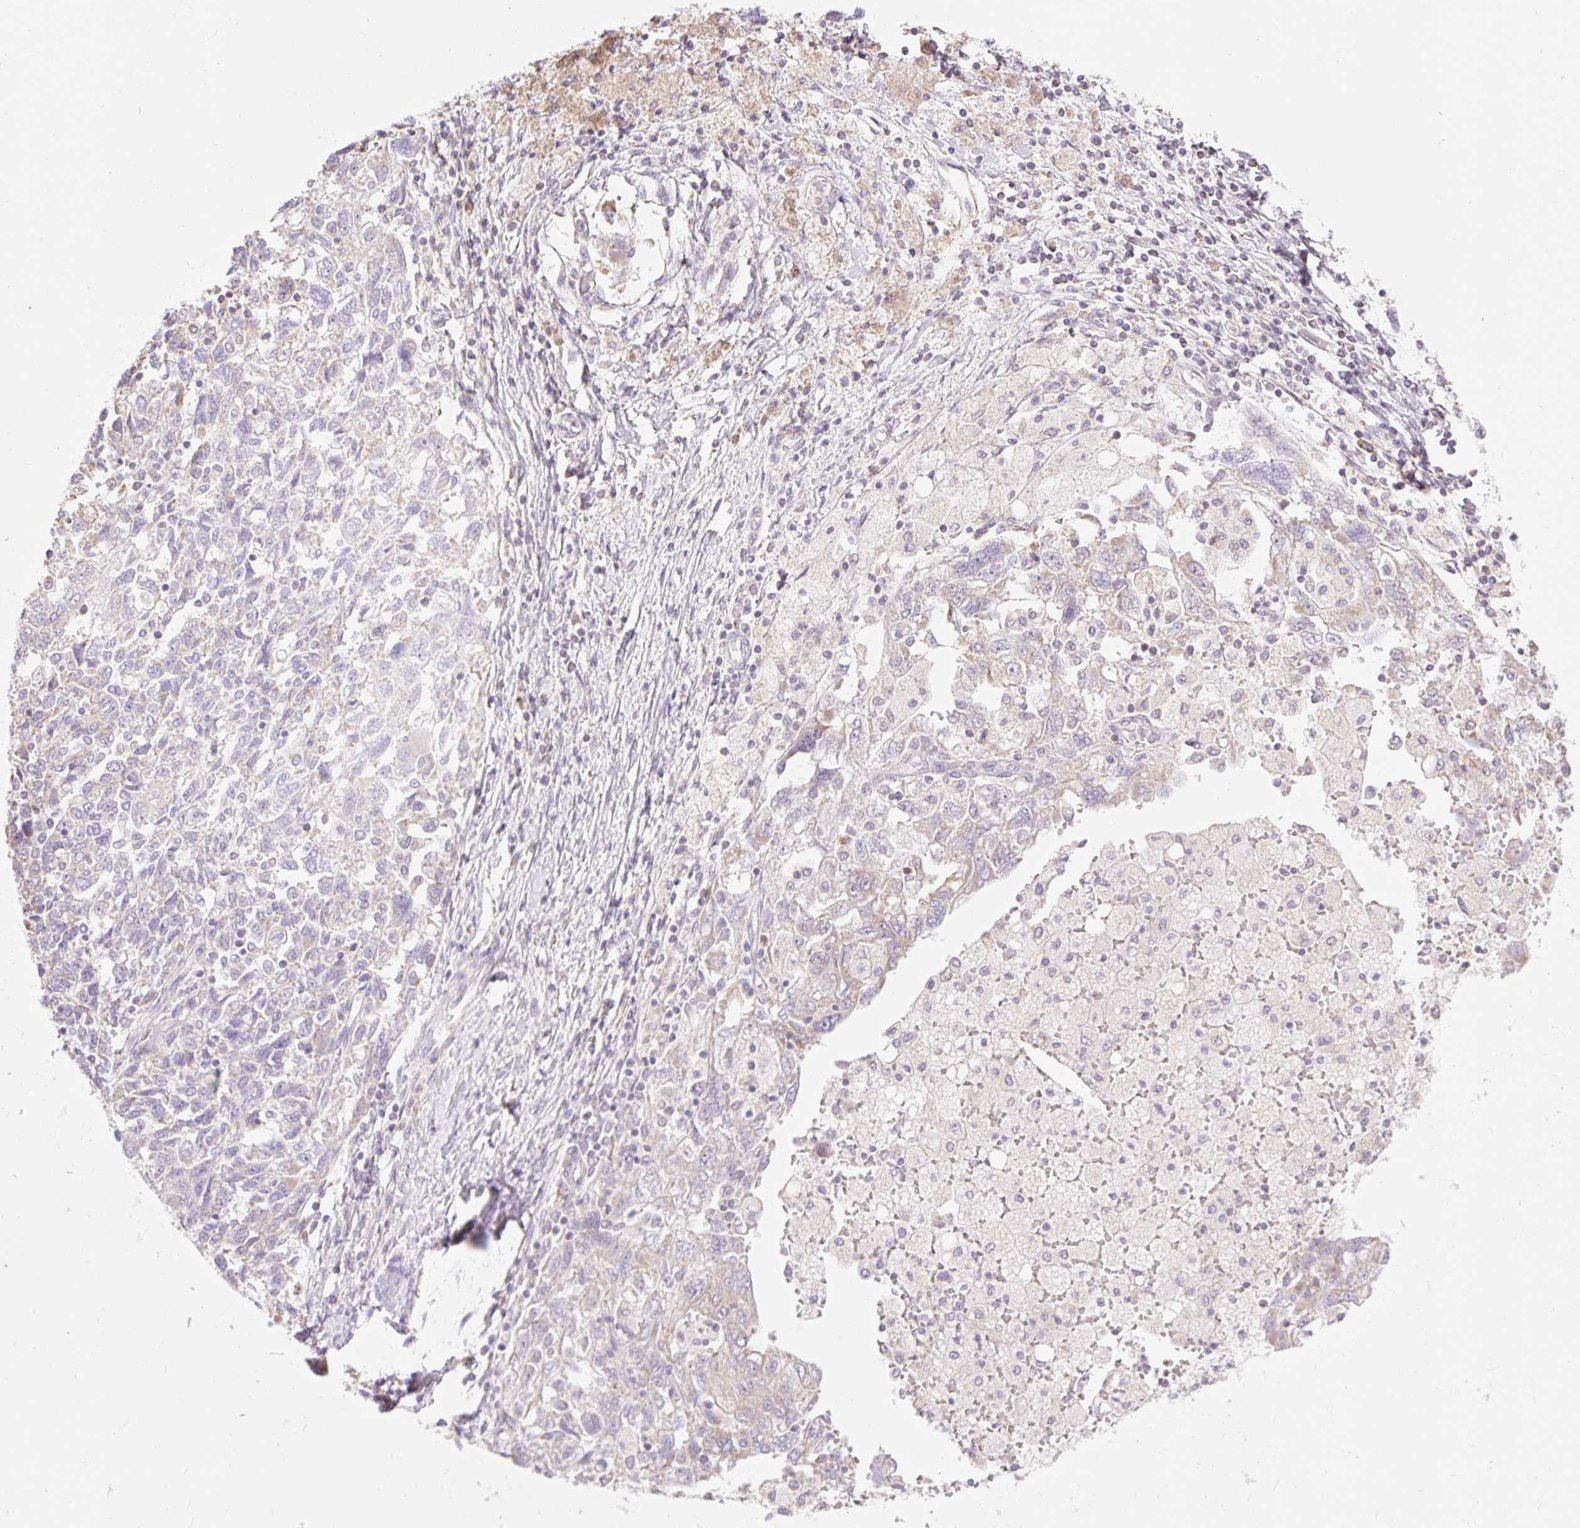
{"staining": {"intensity": "negative", "quantity": "none", "location": "none"}, "tissue": "ovarian cancer", "cell_type": "Tumor cells", "image_type": "cancer", "snomed": [{"axis": "morphology", "description": "Carcinoma, NOS"}, {"axis": "morphology", "description": "Cystadenocarcinoma, serous, NOS"}, {"axis": "topography", "description": "Ovary"}], "caption": "This is an immunohistochemistry image of ovarian cancer. There is no positivity in tumor cells.", "gene": "DHX35", "patient": {"sex": "female", "age": 69}}